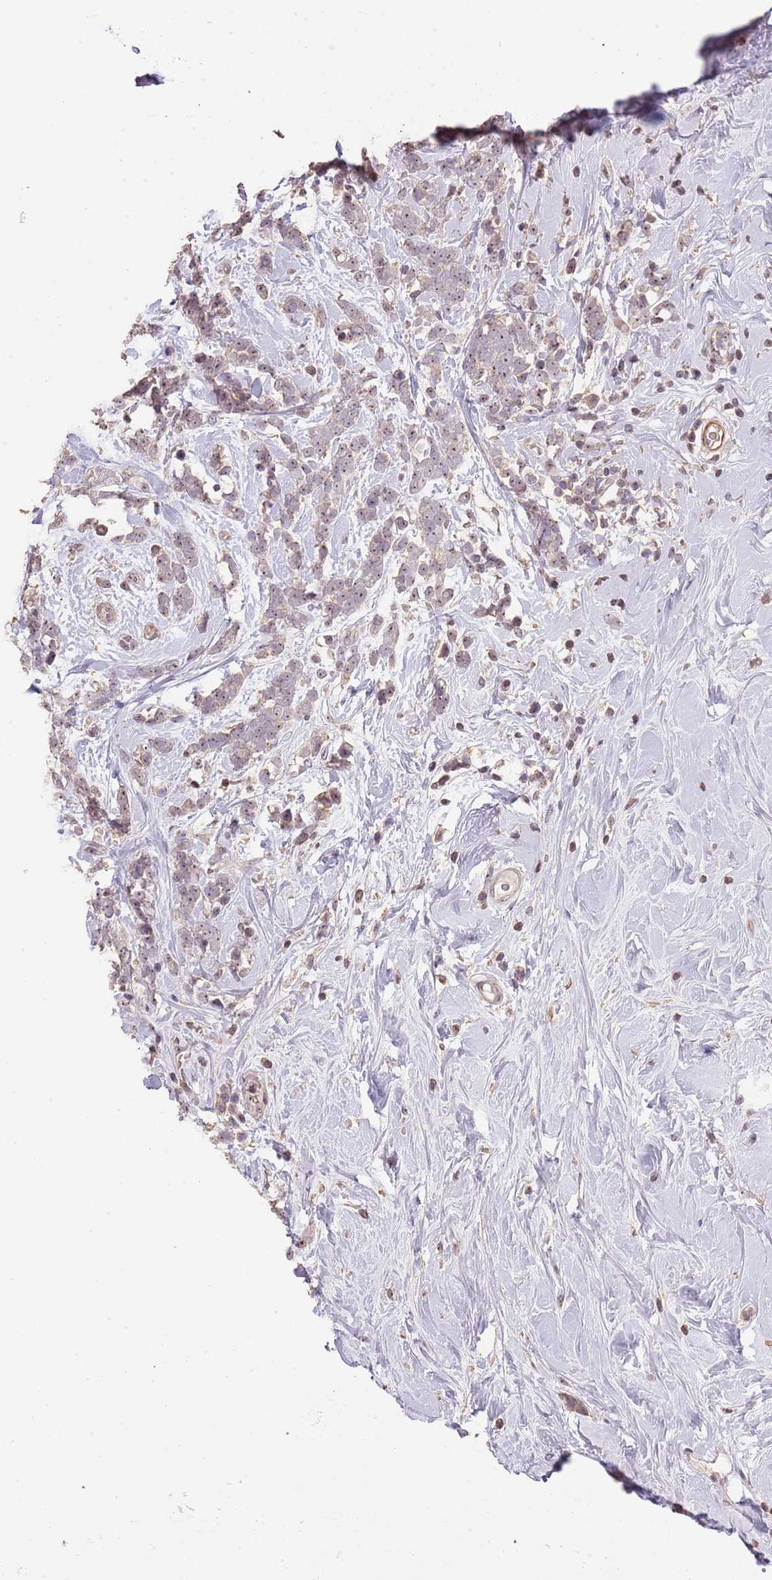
{"staining": {"intensity": "weak", "quantity": "25%-75%", "location": "nuclear"}, "tissue": "breast cancer", "cell_type": "Tumor cells", "image_type": "cancer", "snomed": [{"axis": "morphology", "description": "Lobular carcinoma"}, {"axis": "topography", "description": "Breast"}], "caption": "Weak nuclear protein positivity is identified in approximately 25%-75% of tumor cells in breast cancer.", "gene": "ADTRP", "patient": {"sex": "female", "age": 58}}